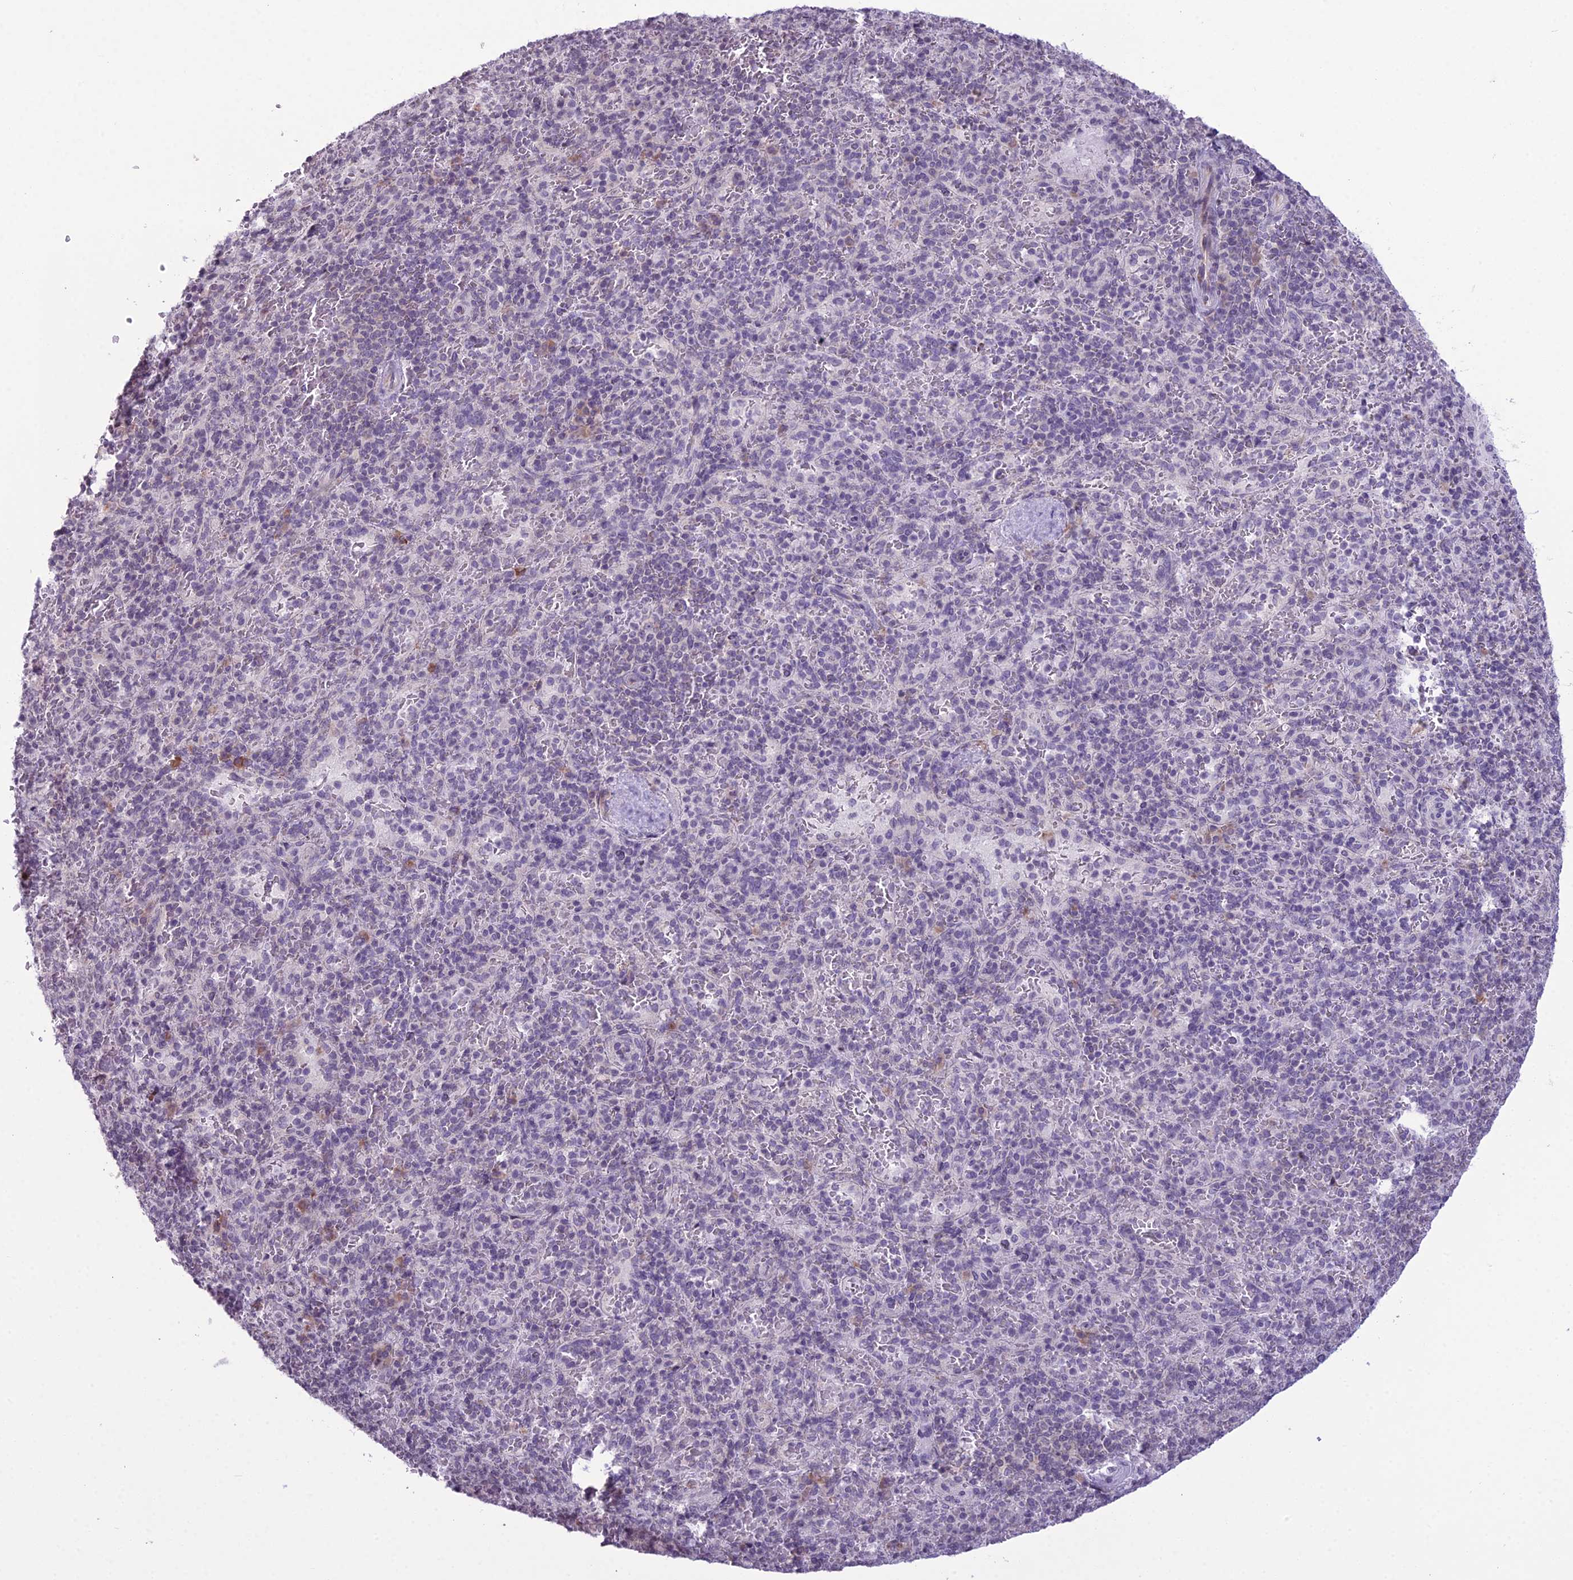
{"staining": {"intensity": "negative", "quantity": "none", "location": "none"}, "tissue": "spleen", "cell_type": "Cells in red pulp", "image_type": "normal", "snomed": [{"axis": "morphology", "description": "Normal tissue, NOS"}, {"axis": "topography", "description": "Spleen"}], "caption": "Histopathology image shows no significant protein positivity in cells in red pulp of normal spleen. (DAB immunohistochemistry with hematoxylin counter stain).", "gene": "RPS26", "patient": {"sex": "male", "age": 82}}